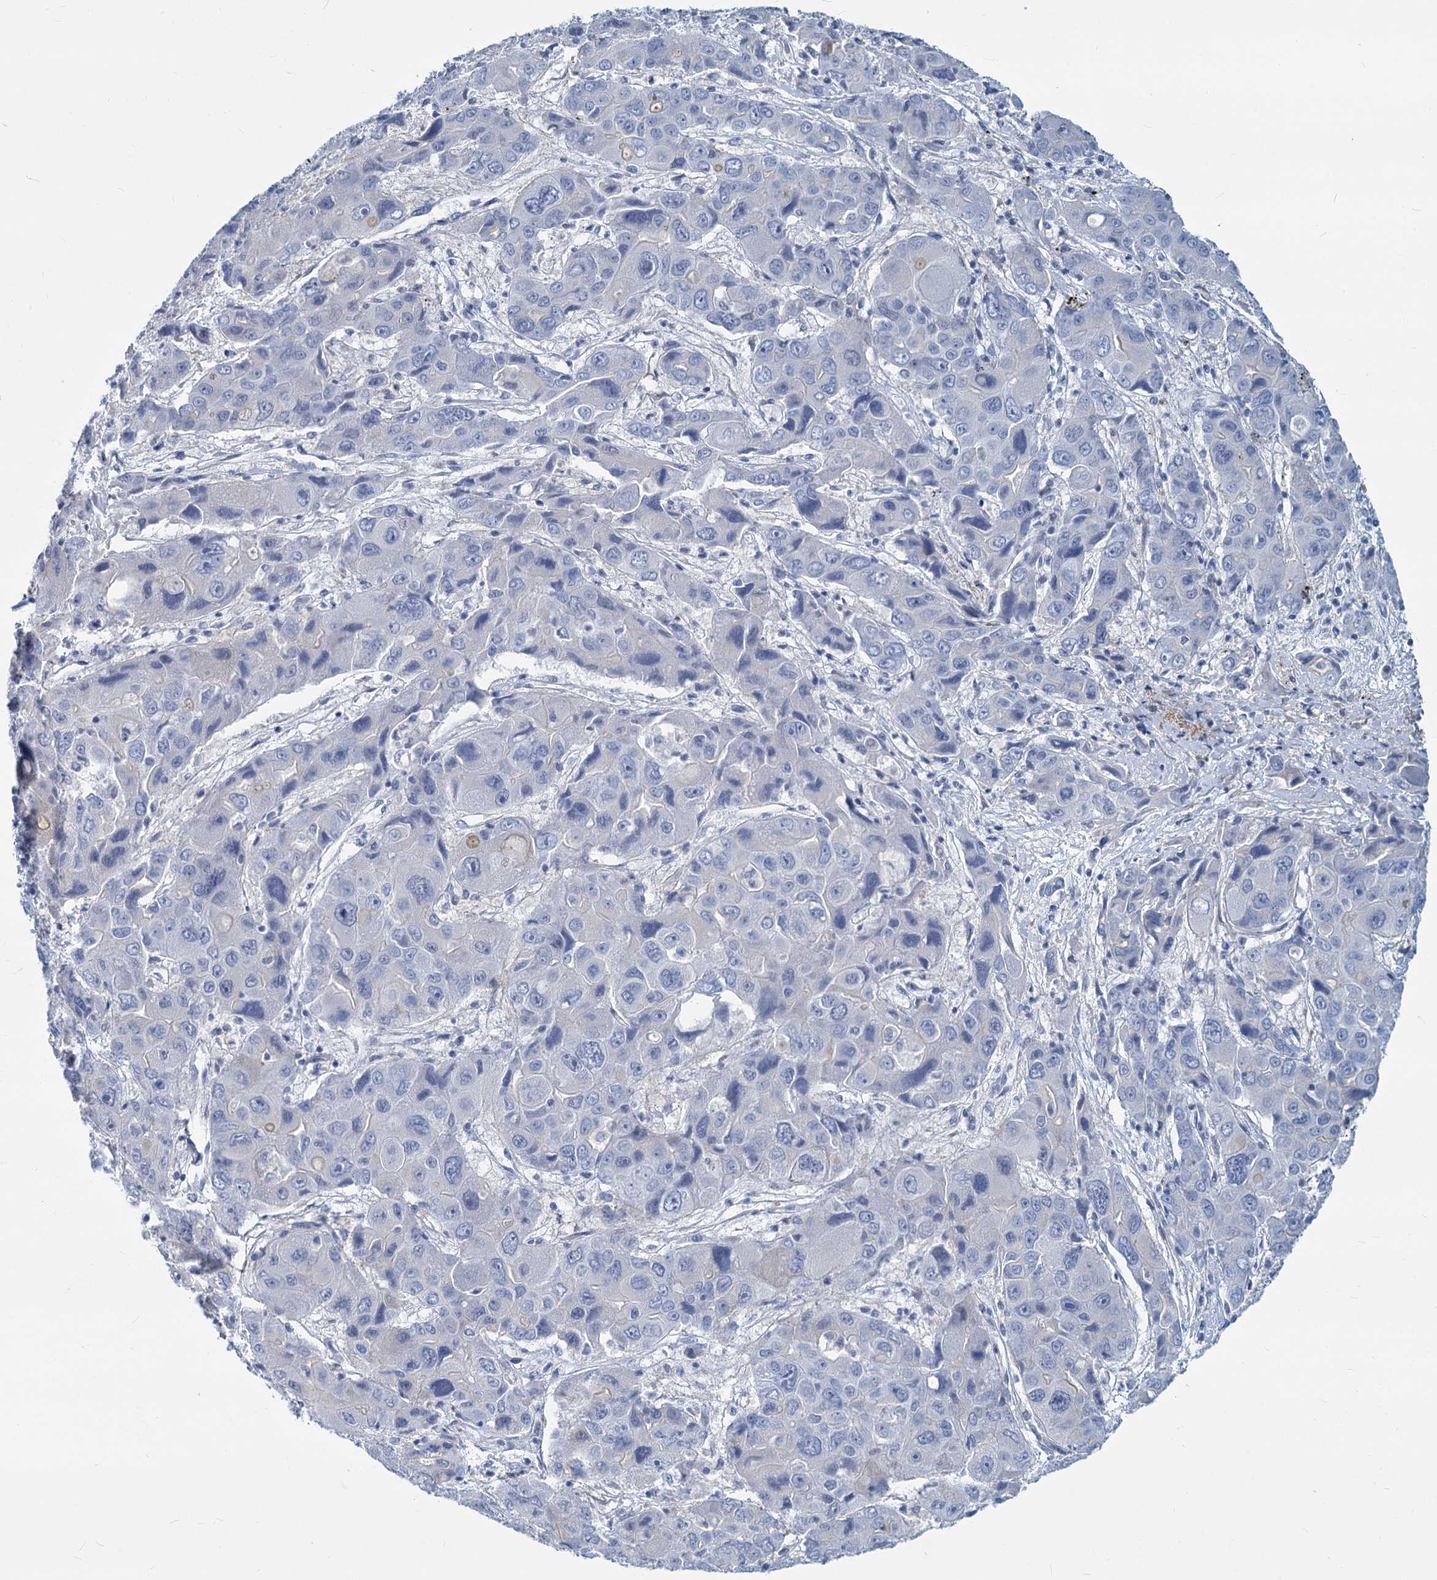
{"staining": {"intensity": "negative", "quantity": "none", "location": "none"}, "tissue": "liver cancer", "cell_type": "Tumor cells", "image_type": "cancer", "snomed": [{"axis": "morphology", "description": "Cholangiocarcinoma"}, {"axis": "topography", "description": "Liver"}], "caption": "A high-resolution micrograph shows immunohistochemistry staining of cholangiocarcinoma (liver), which shows no significant staining in tumor cells.", "gene": "GSTM3", "patient": {"sex": "male", "age": 67}}